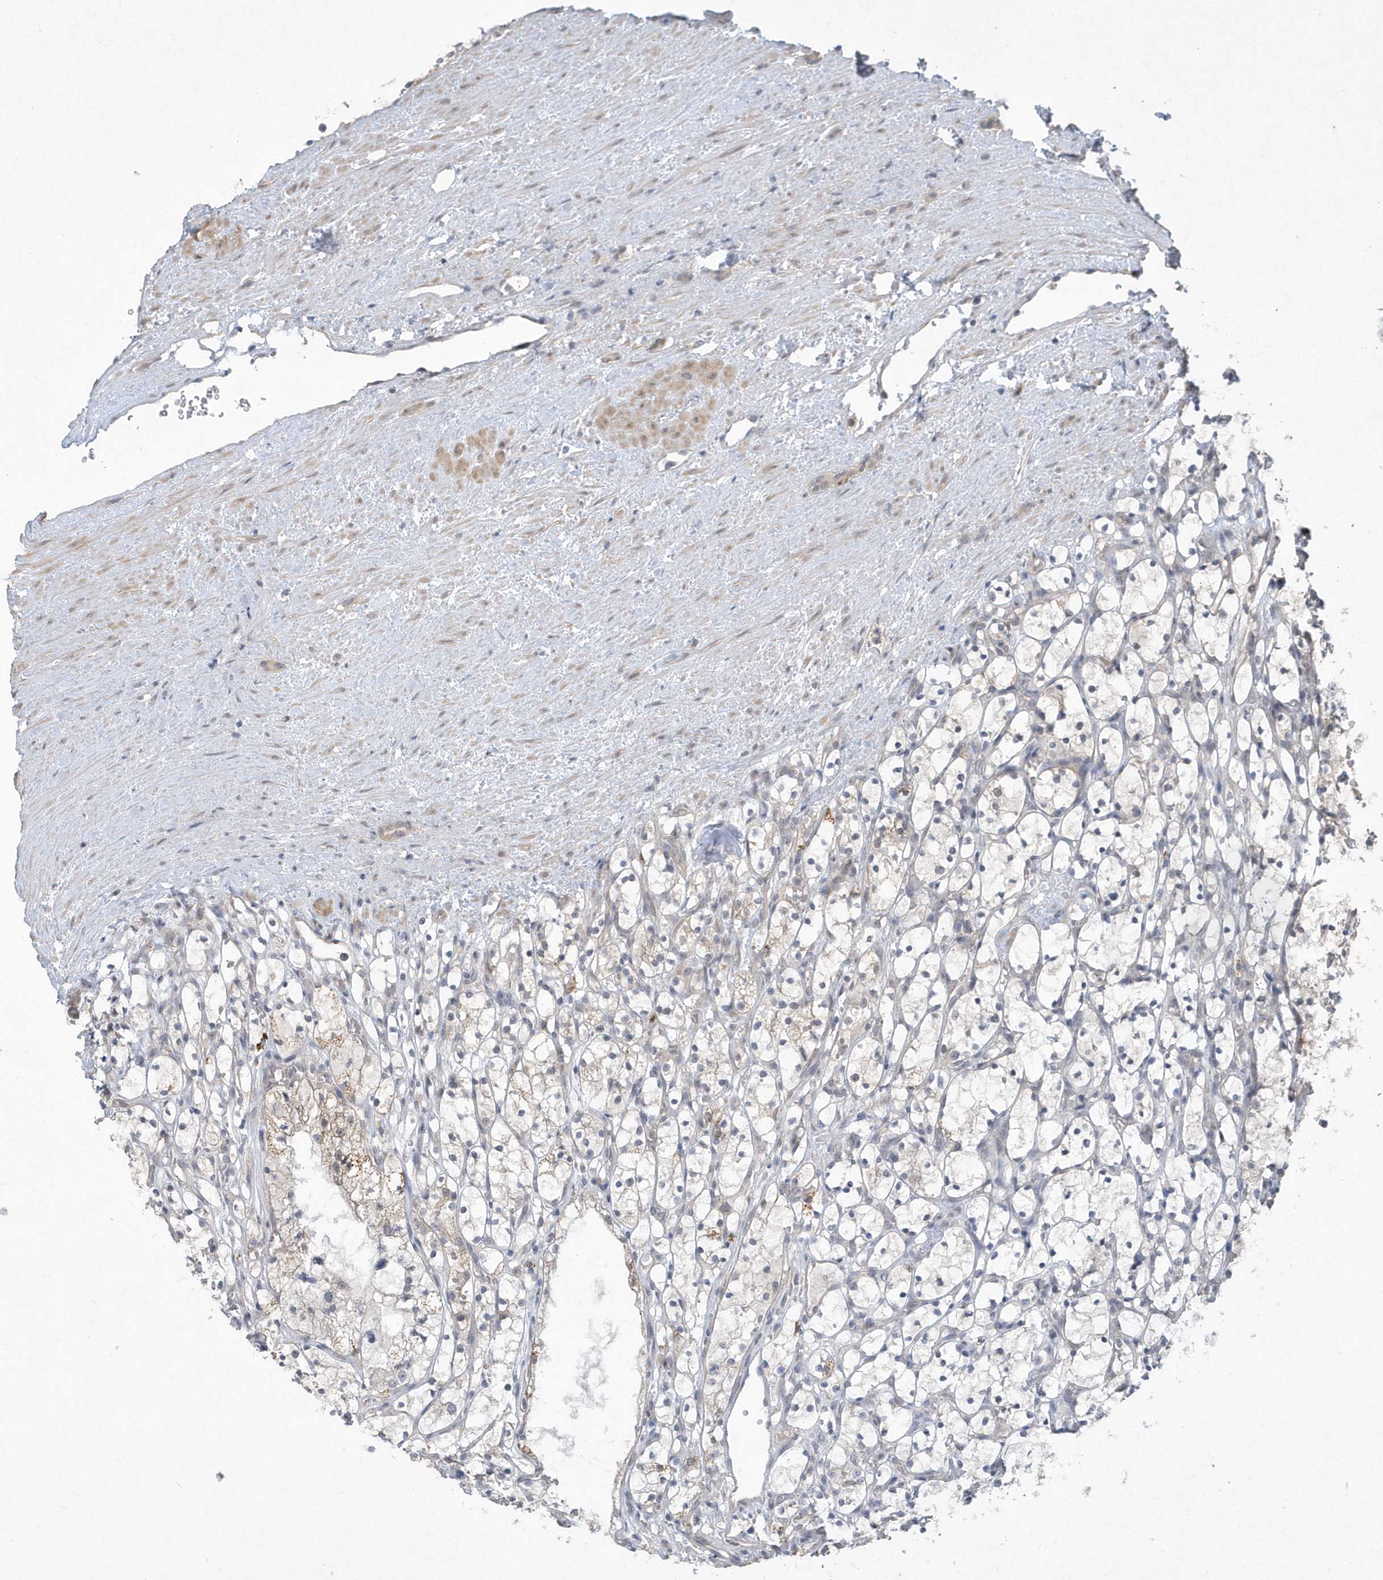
{"staining": {"intensity": "weak", "quantity": "<25%", "location": "cytoplasmic/membranous"}, "tissue": "renal cancer", "cell_type": "Tumor cells", "image_type": "cancer", "snomed": [{"axis": "morphology", "description": "Adenocarcinoma, NOS"}, {"axis": "topography", "description": "Kidney"}], "caption": "This micrograph is of adenocarcinoma (renal) stained with immunohistochemistry (IHC) to label a protein in brown with the nuclei are counter-stained blue. There is no staining in tumor cells. (DAB (3,3'-diaminobenzidine) IHC visualized using brightfield microscopy, high magnification).", "gene": "TSPEAR", "patient": {"sex": "female", "age": 69}}